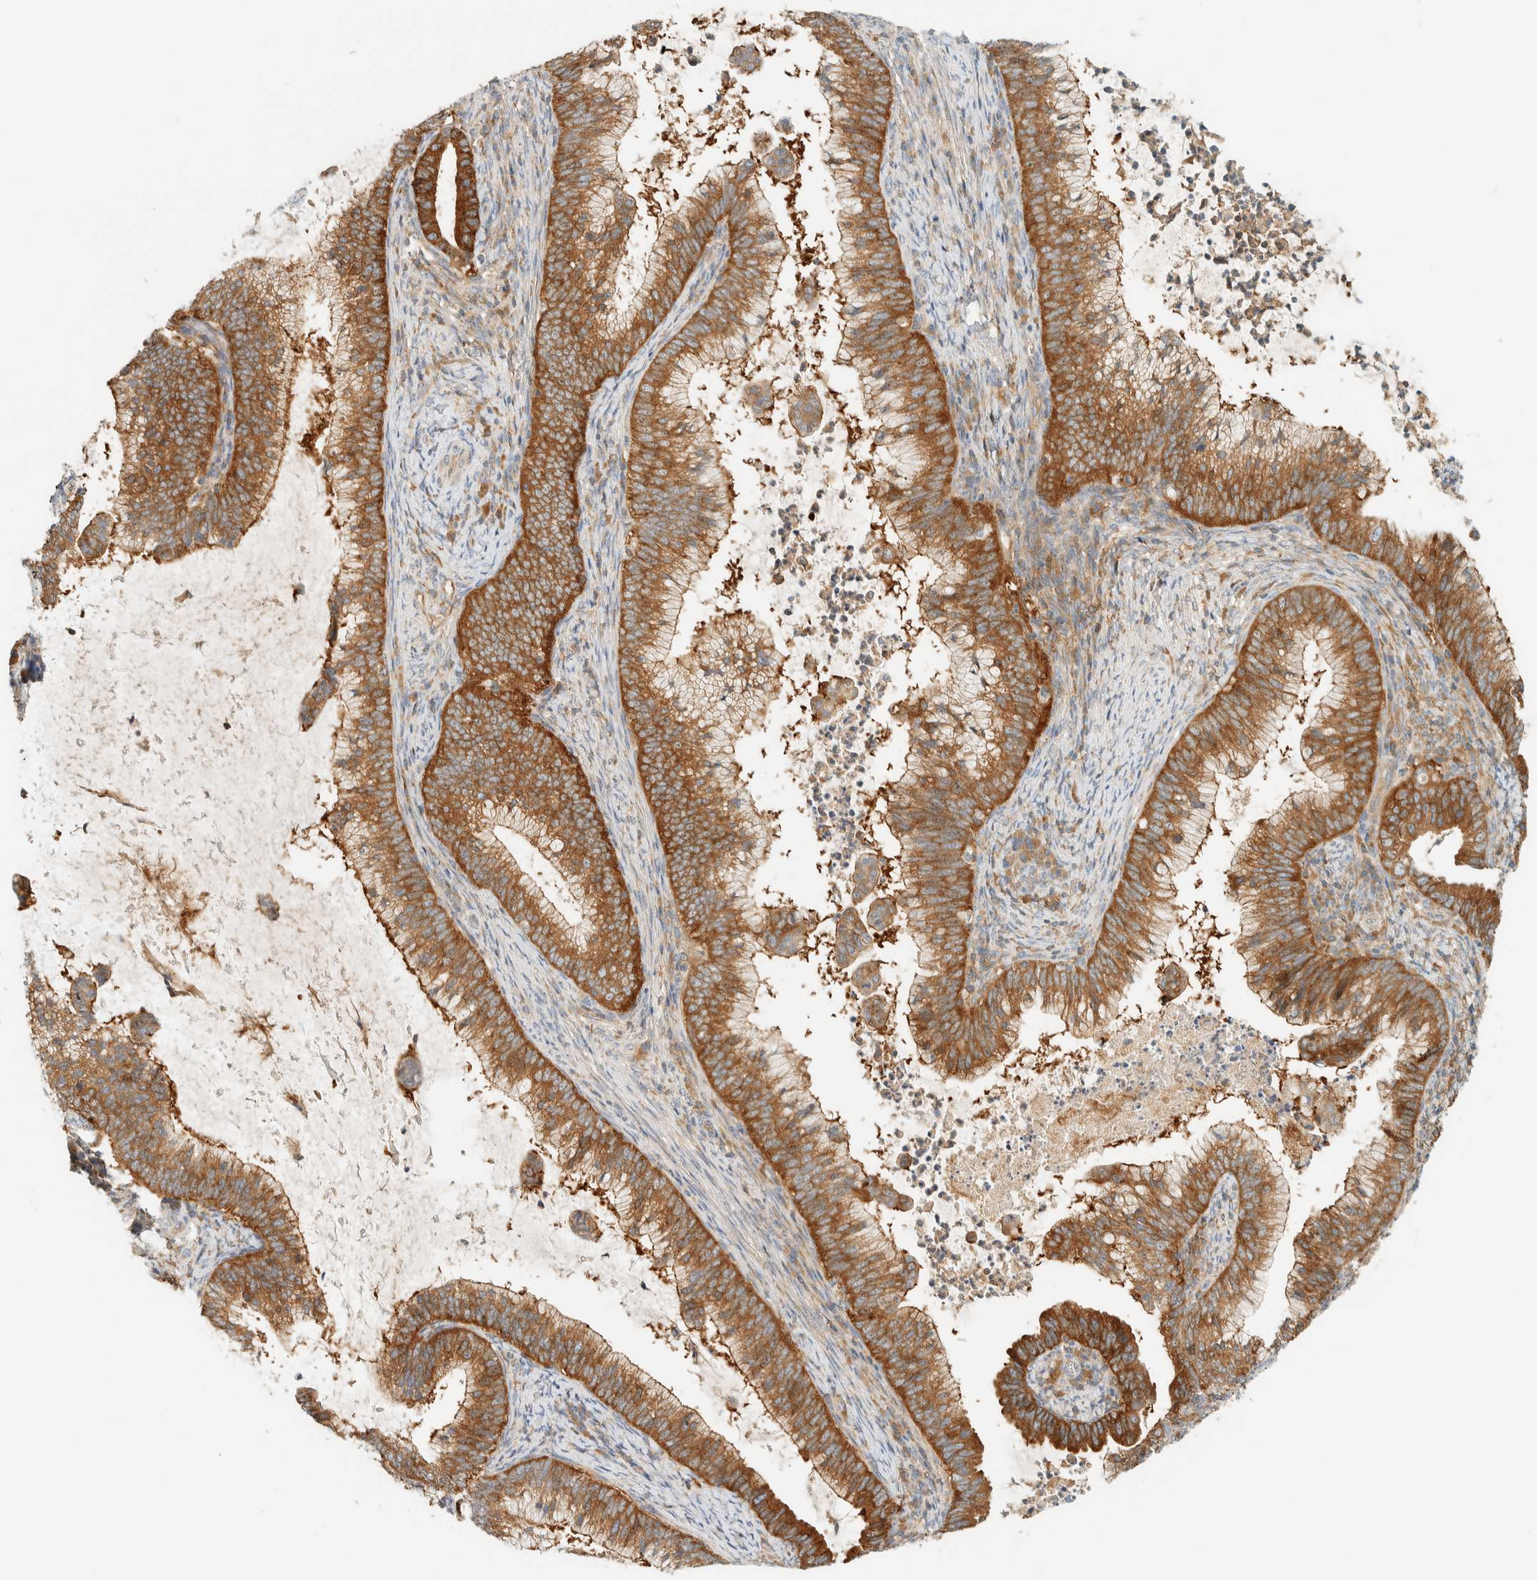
{"staining": {"intensity": "moderate", "quantity": ">75%", "location": "cytoplasmic/membranous"}, "tissue": "cervical cancer", "cell_type": "Tumor cells", "image_type": "cancer", "snomed": [{"axis": "morphology", "description": "Adenocarcinoma, NOS"}, {"axis": "topography", "description": "Cervix"}], "caption": "Cervical adenocarcinoma stained with immunohistochemistry (IHC) displays moderate cytoplasmic/membranous positivity in about >75% of tumor cells.", "gene": "ARFGEF1", "patient": {"sex": "female", "age": 36}}